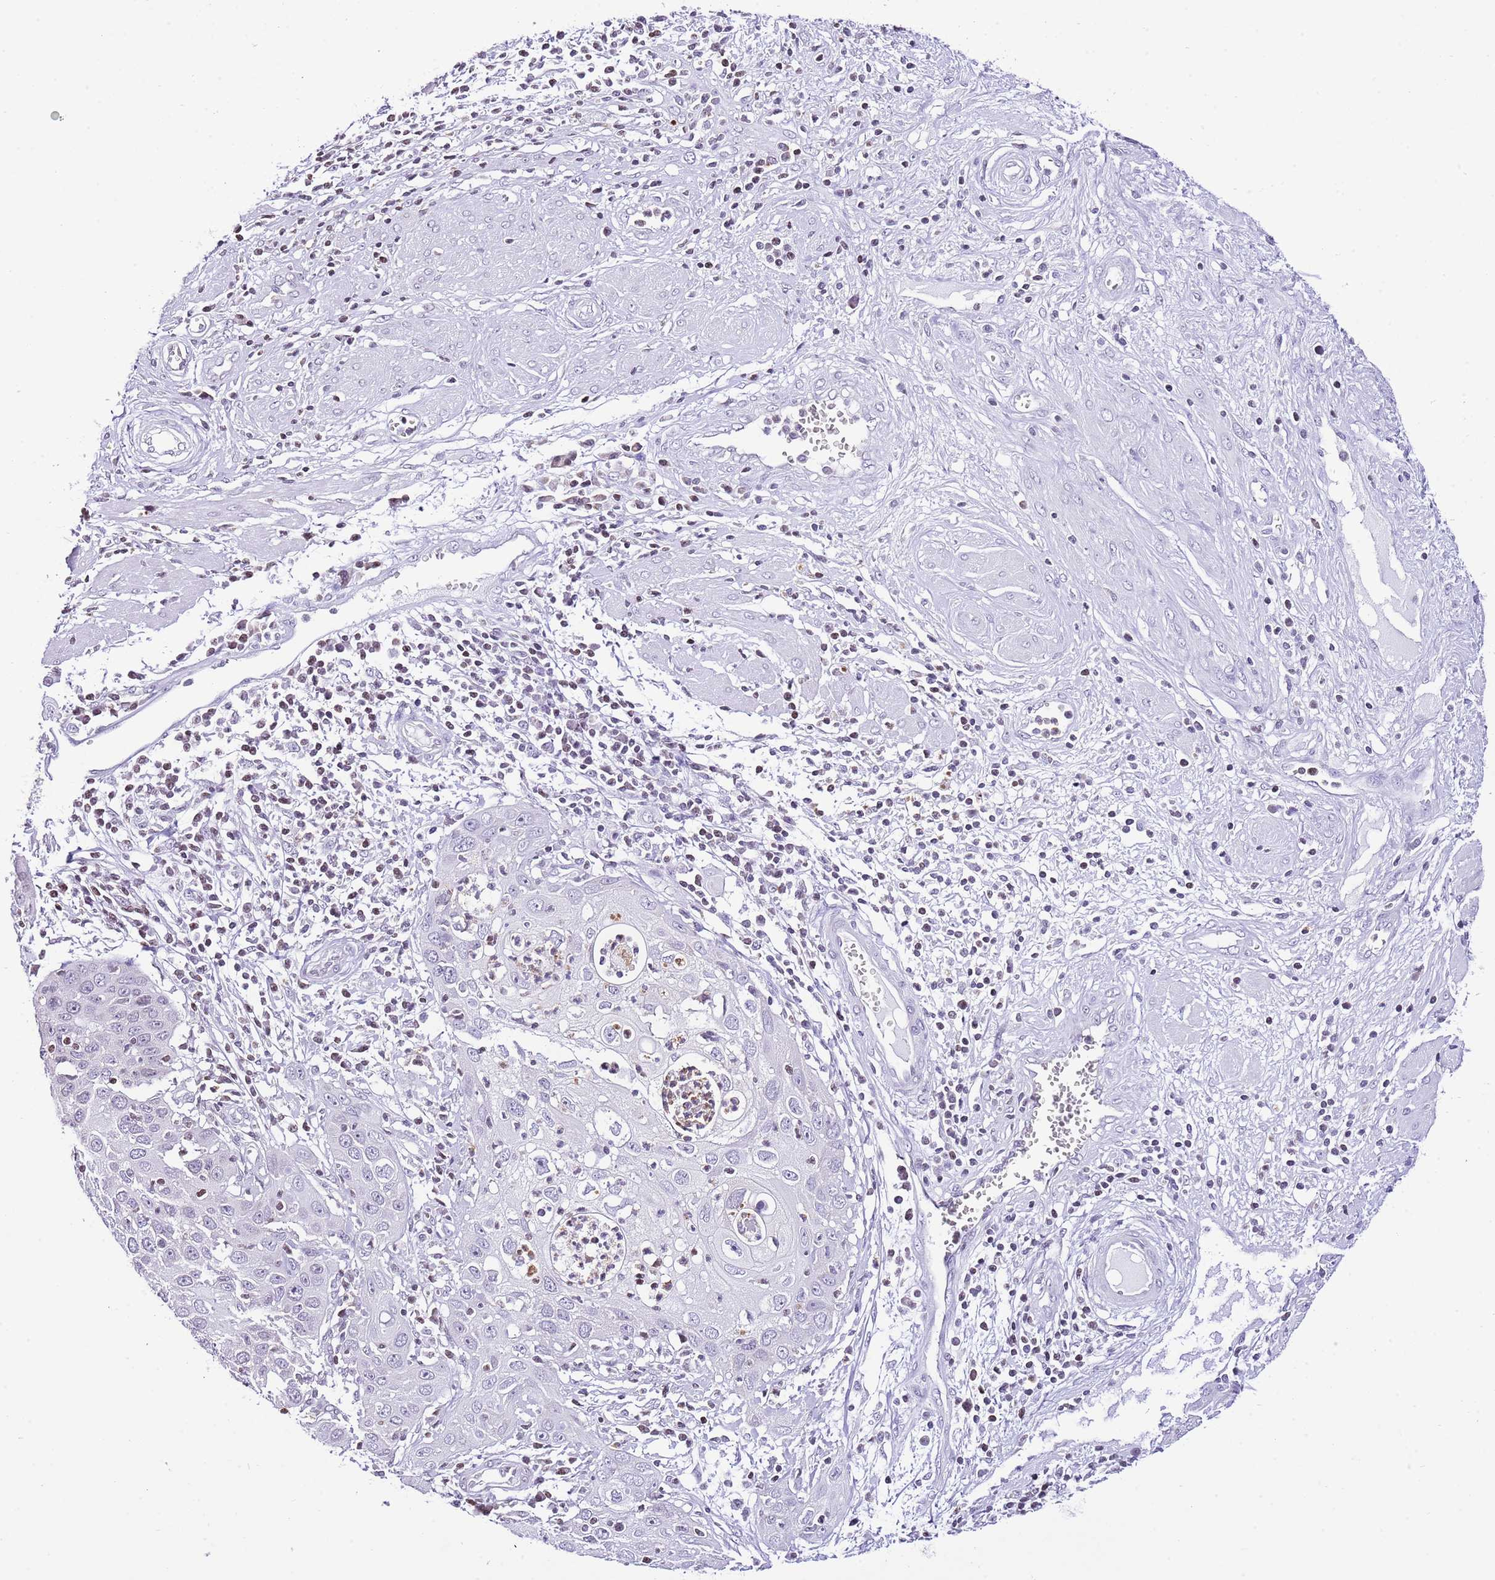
{"staining": {"intensity": "negative", "quantity": "none", "location": "none"}, "tissue": "cervical cancer", "cell_type": "Tumor cells", "image_type": "cancer", "snomed": [{"axis": "morphology", "description": "Squamous cell carcinoma, NOS"}, {"axis": "topography", "description": "Cervix"}], "caption": "DAB (3,3'-diaminobenzidine) immunohistochemical staining of human cervical cancer displays no significant expression in tumor cells.", "gene": "PRR15", "patient": {"sex": "female", "age": 36}}